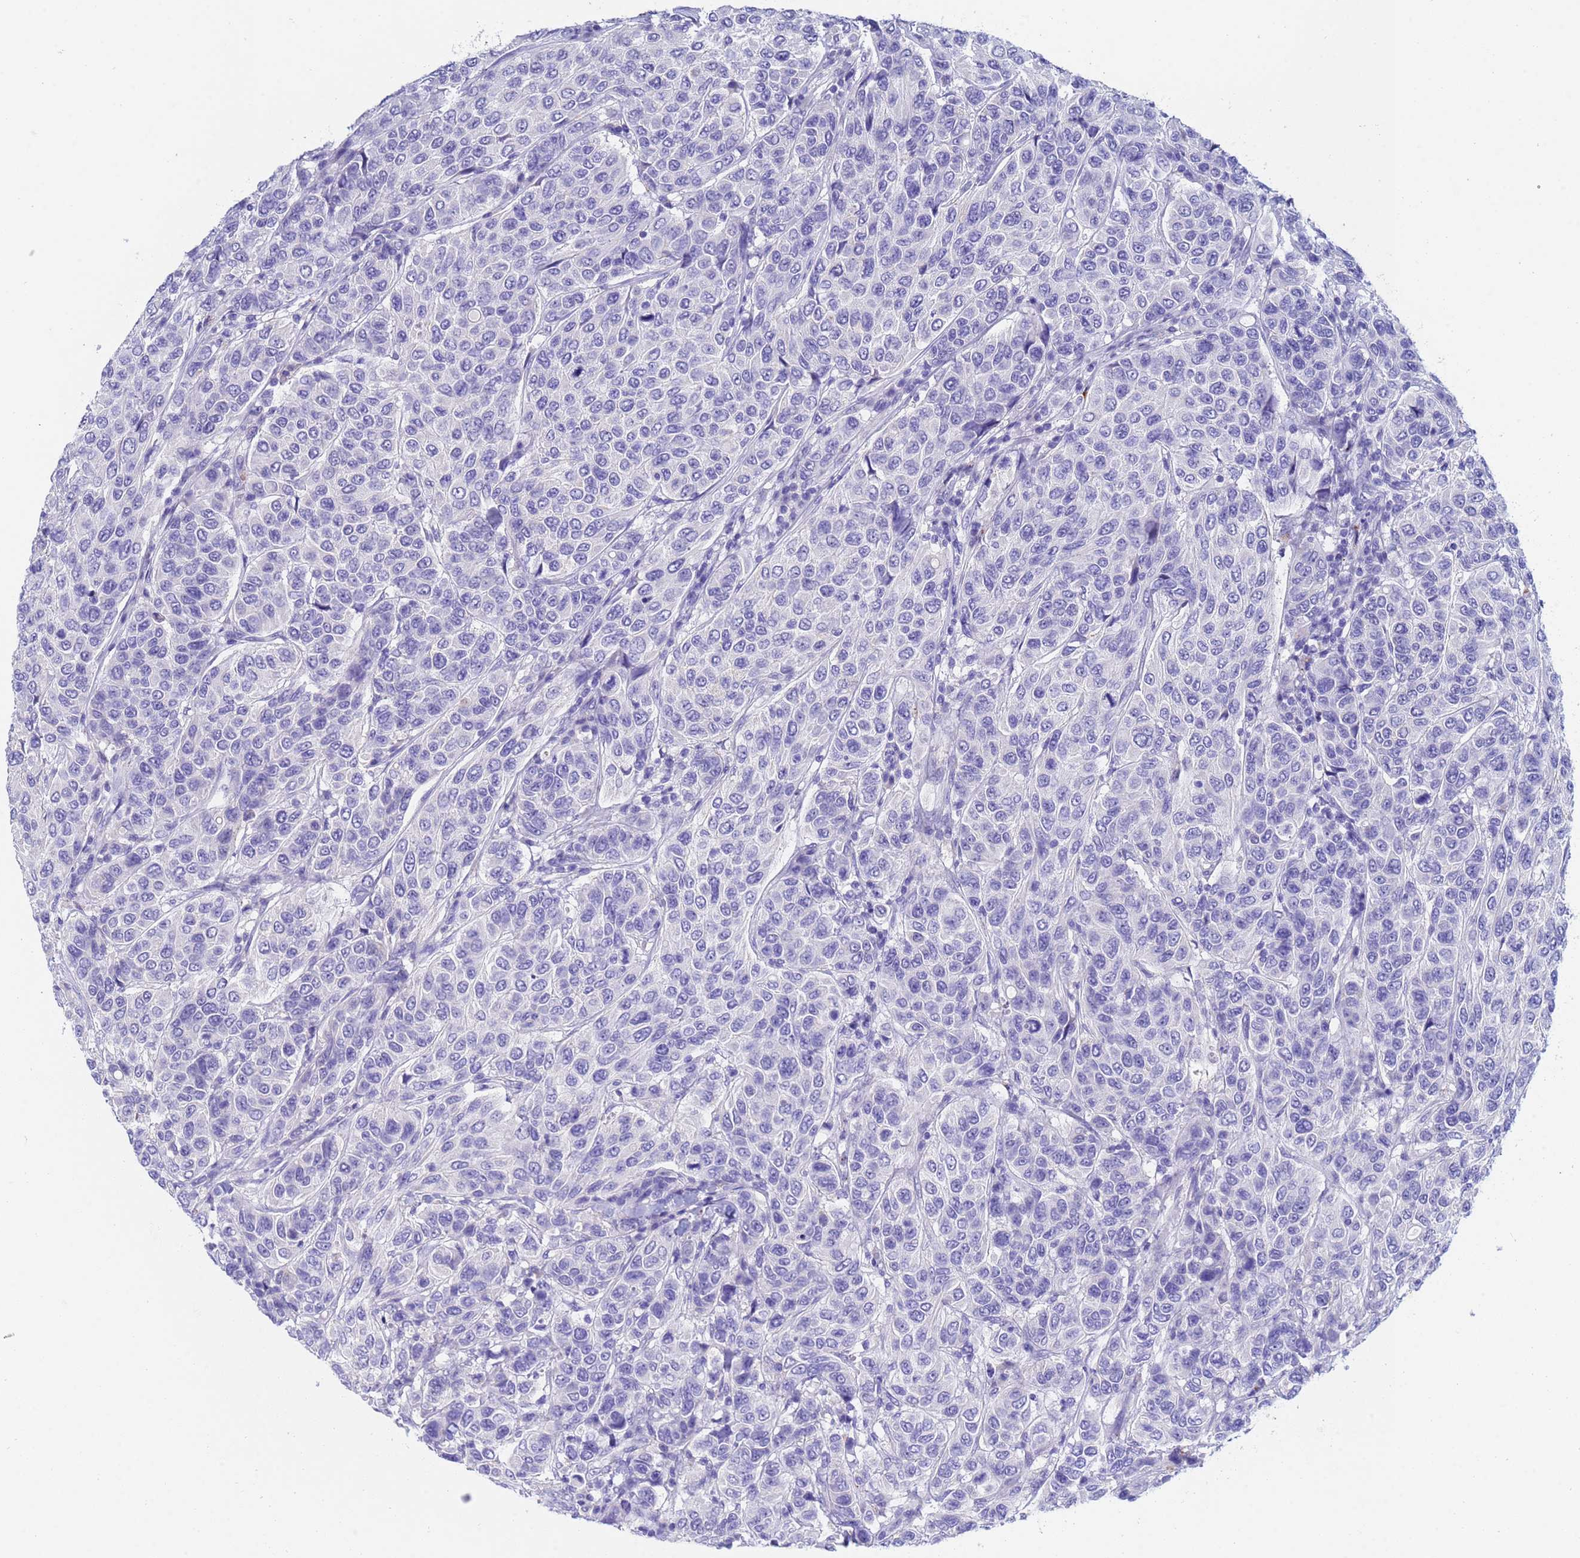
{"staining": {"intensity": "negative", "quantity": "none", "location": "none"}, "tissue": "breast cancer", "cell_type": "Tumor cells", "image_type": "cancer", "snomed": [{"axis": "morphology", "description": "Duct carcinoma"}, {"axis": "topography", "description": "Breast"}], "caption": "An IHC image of breast invasive ductal carcinoma is shown. There is no staining in tumor cells of breast invasive ductal carcinoma.", "gene": "CSTB", "patient": {"sex": "female", "age": 55}}